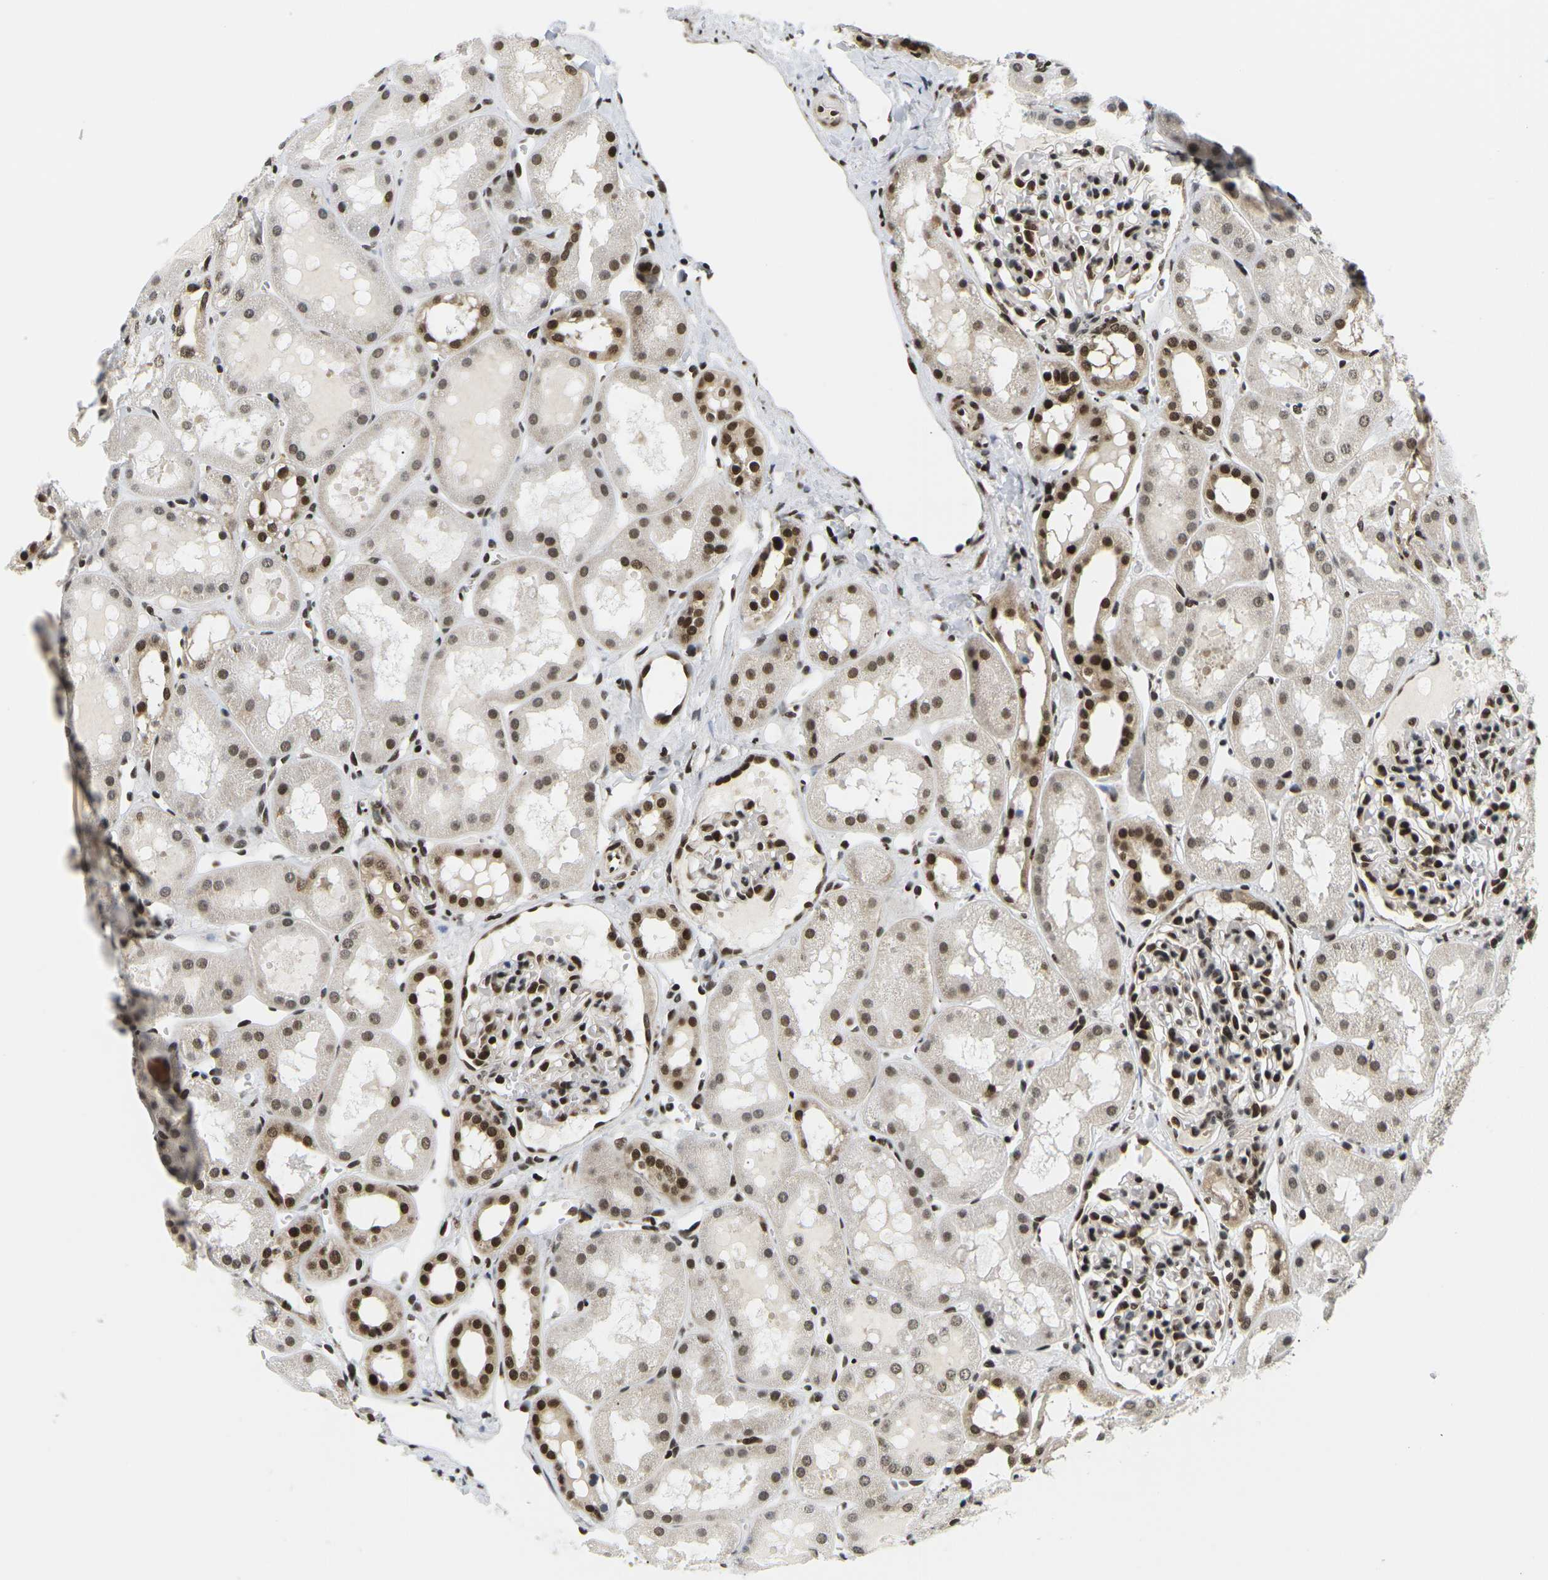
{"staining": {"intensity": "strong", "quantity": ">75%", "location": "nuclear"}, "tissue": "kidney", "cell_type": "Cells in glomeruli", "image_type": "normal", "snomed": [{"axis": "morphology", "description": "Normal tissue, NOS"}, {"axis": "topography", "description": "Kidney"}, {"axis": "topography", "description": "Urinary bladder"}], "caption": "A high-resolution micrograph shows immunohistochemistry staining of unremarkable kidney, which displays strong nuclear positivity in about >75% of cells in glomeruli. Nuclei are stained in blue.", "gene": "CELF1", "patient": {"sex": "male", "age": 16}}